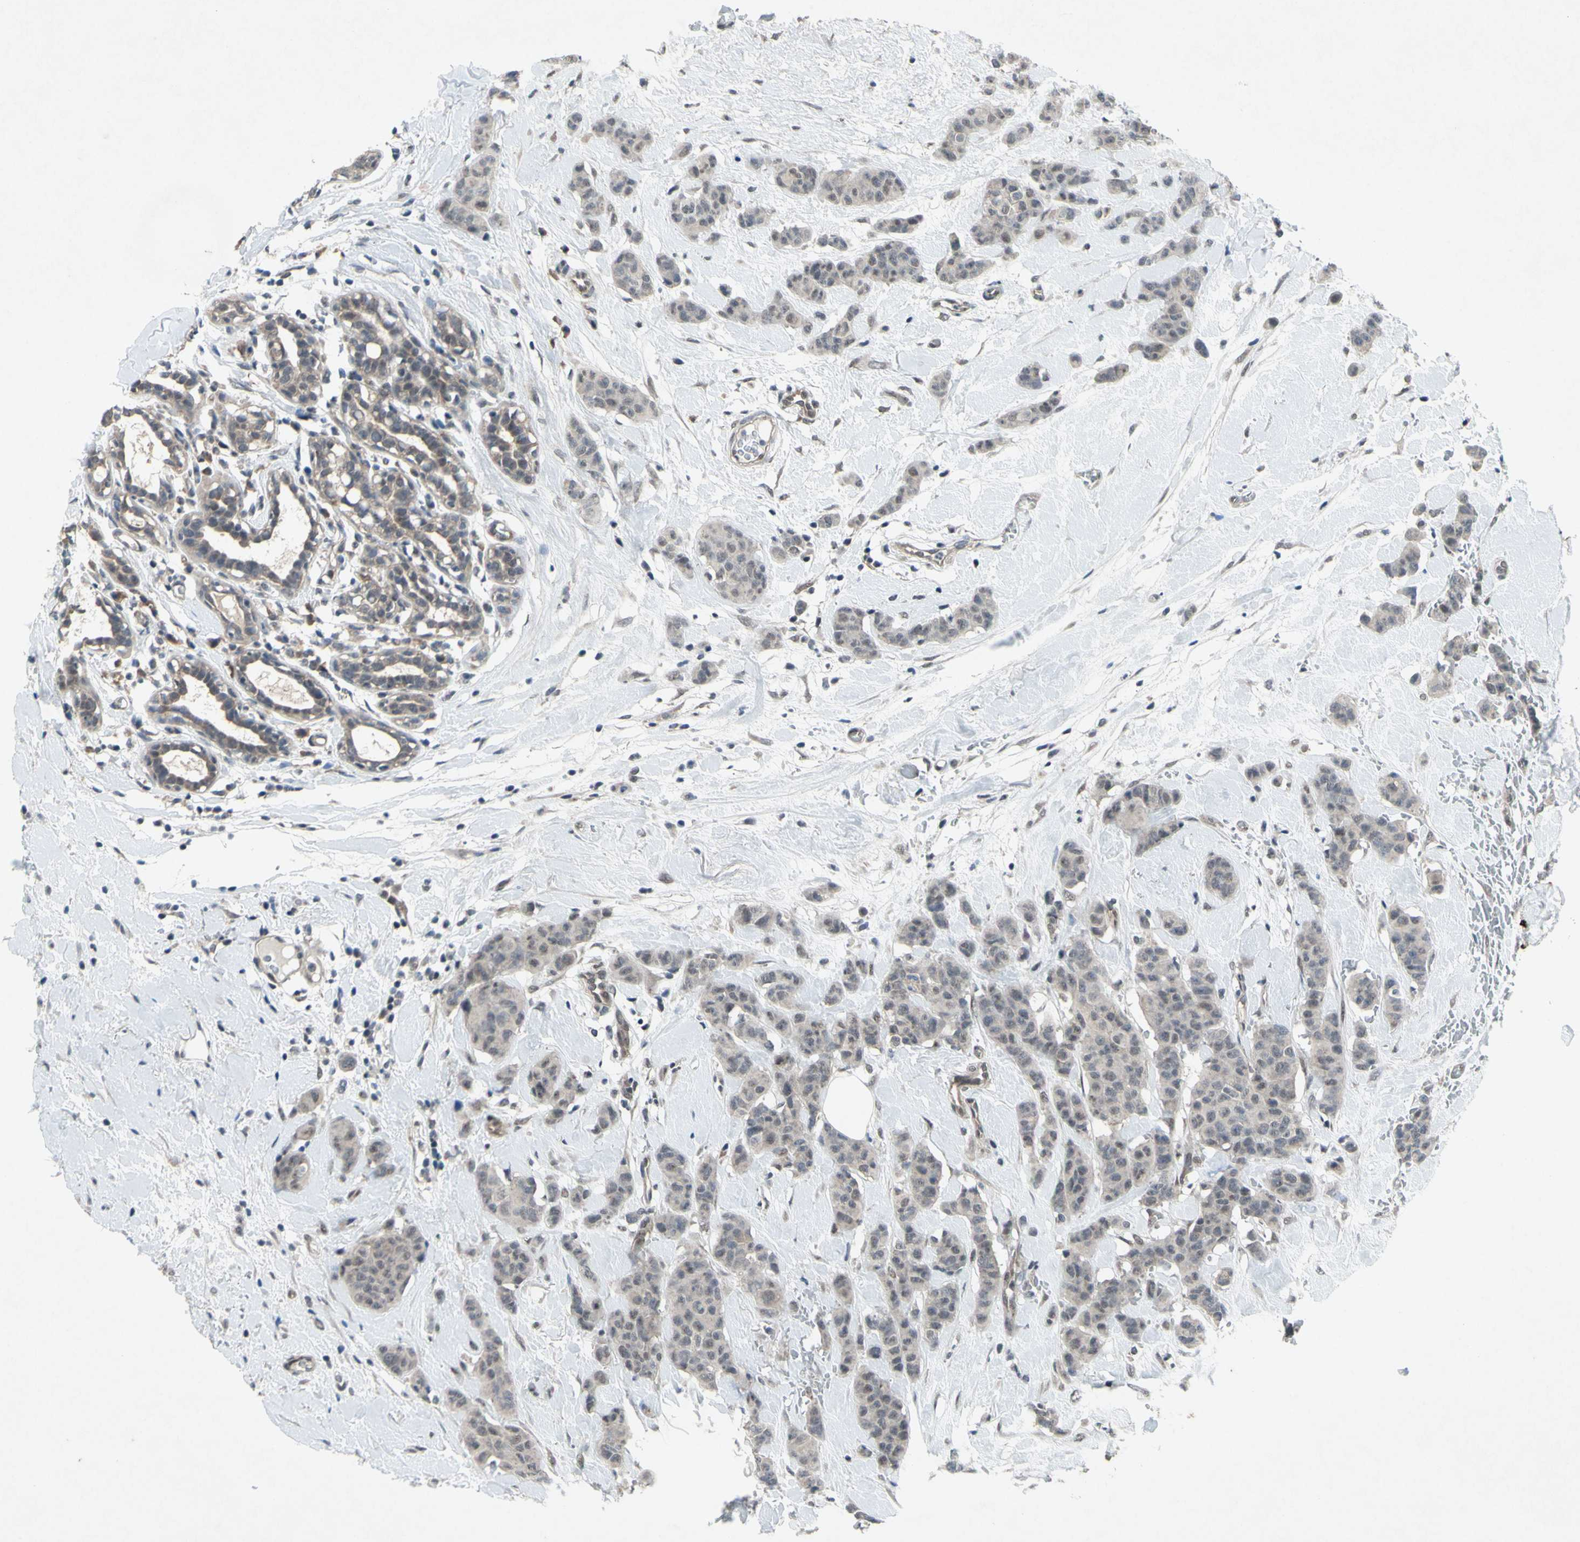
{"staining": {"intensity": "weak", "quantity": "25%-75%", "location": "cytoplasmic/membranous"}, "tissue": "breast cancer", "cell_type": "Tumor cells", "image_type": "cancer", "snomed": [{"axis": "morphology", "description": "Normal tissue, NOS"}, {"axis": "morphology", "description": "Duct carcinoma"}, {"axis": "topography", "description": "Breast"}], "caption": "High-power microscopy captured an immunohistochemistry (IHC) micrograph of breast cancer, revealing weak cytoplasmic/membranous expression in about 25%-75% of tumor cells.", "gene": "TRDMT1", "patient": {"sex": "female", "age": 40}}